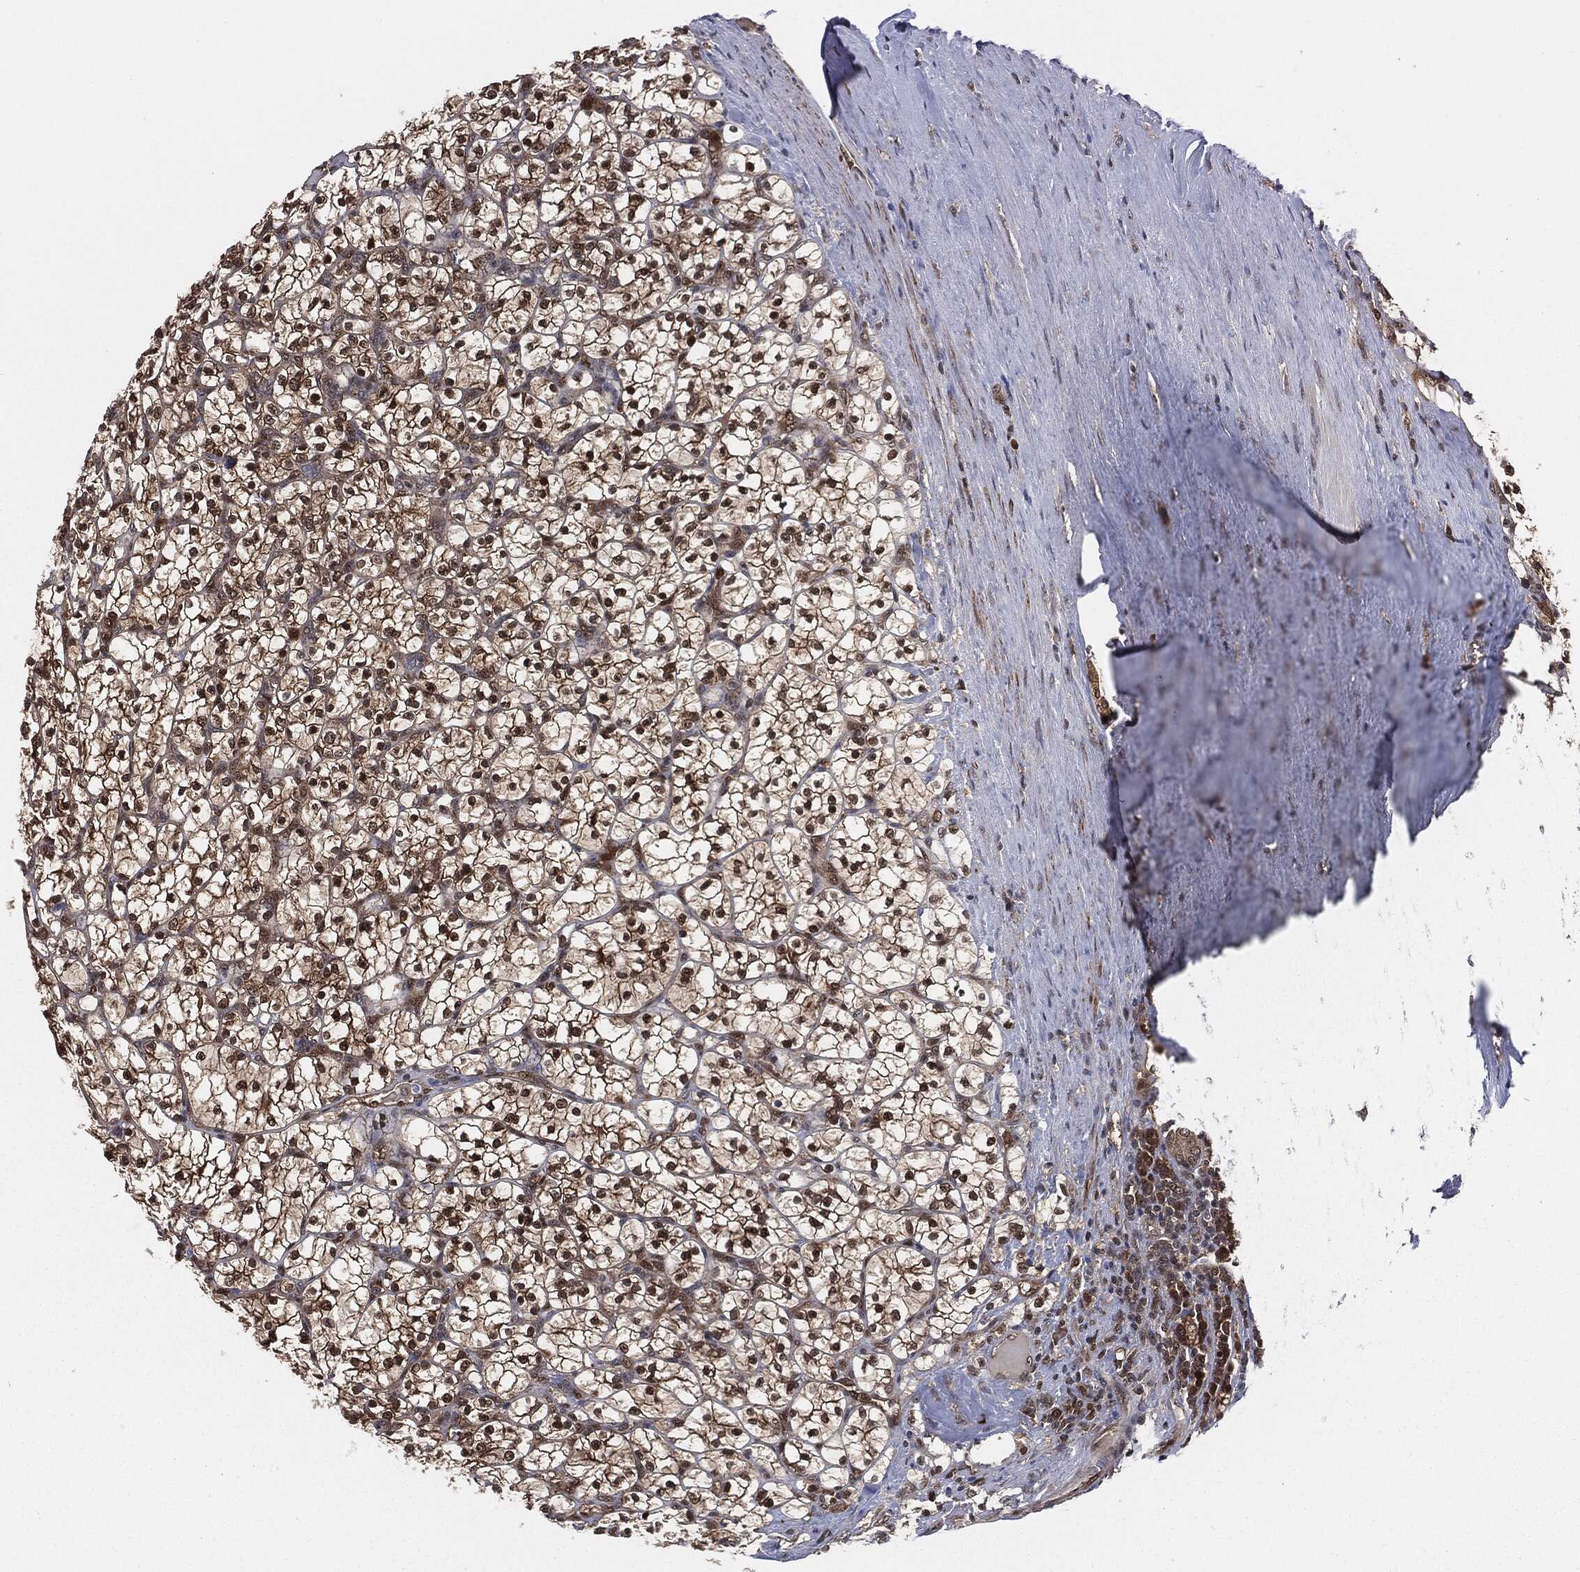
{"staining": {"intensity": "moderate", "quantity": ">75%", "location": "cytoplasmic/membranous,nuclear"}, "tissue": "renal cancer", "cell_type": "Tumor cells", "image_type": "cancer", "snomed": [{"axis": "morphology", "description": "Adenocarcinoma, NOS"}, {"axis": "topography", "description": "Kidney"}], "caption": "This histopathology image displays immunohistochemistry staining of renal cancer (adenocarcinoma), with medium moderate cytoplasmic/membranous and nuclear positivity in about >75% of tumor cells.", "gene": "CAPRIN2", "patient": {"sex": "female", "age": 89}}